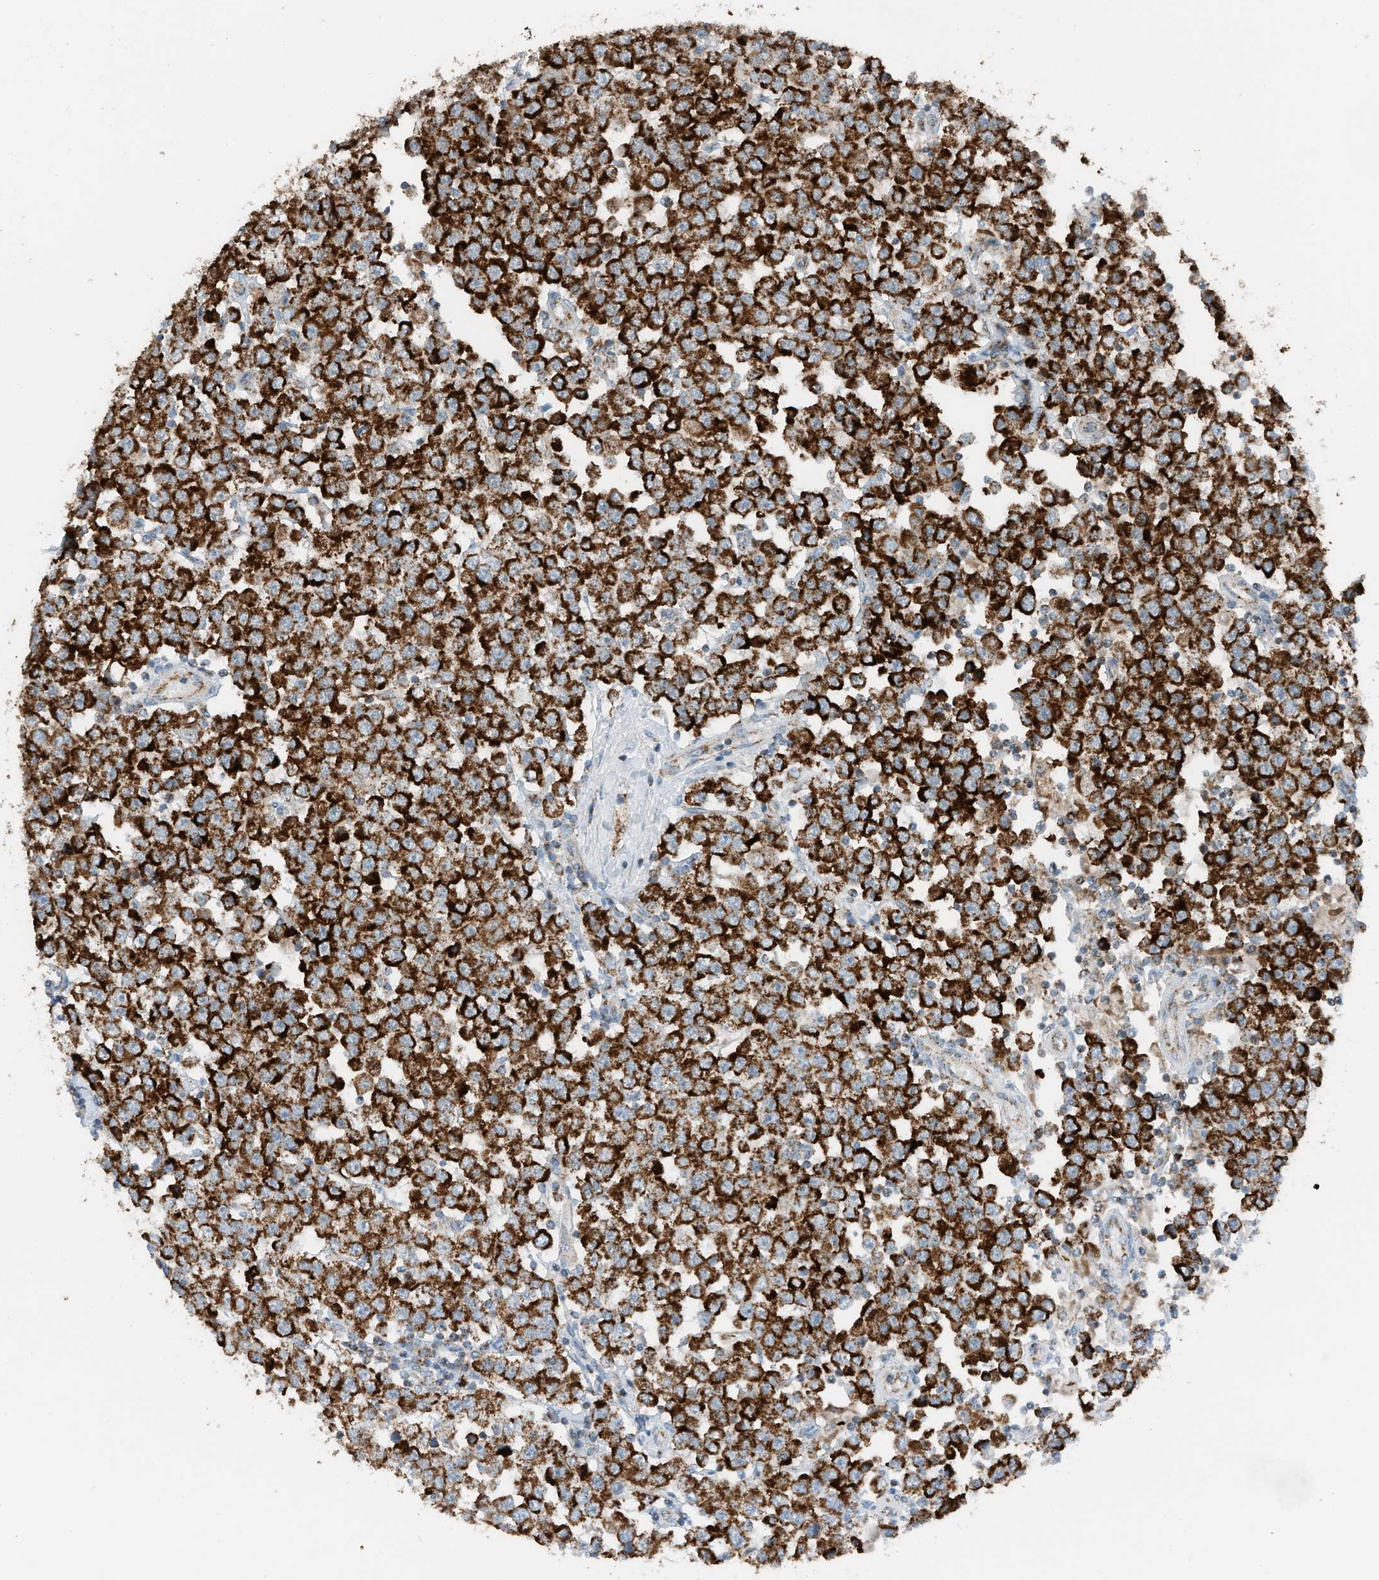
{"staining": {"intensity": "strong", "quantity": ">75%", "location": "cytoplasmic/membranous"}, "tissue": "testis cancer", "cell_type": "Tumor cells", "image_type": "cancer", "snomed": [{"axis": "morphology", "description": "Seminoma, NOS"}, {"axis": "topography", "description": "Testis"}], "caption": "Protein analysis of testis cancer (seminoma) tissue shows strong cytoplasmic/membranous positivity in about >75% of tumor cells.", "gene": "RMND1", "patient": {"sex": "male", "age": 28}}